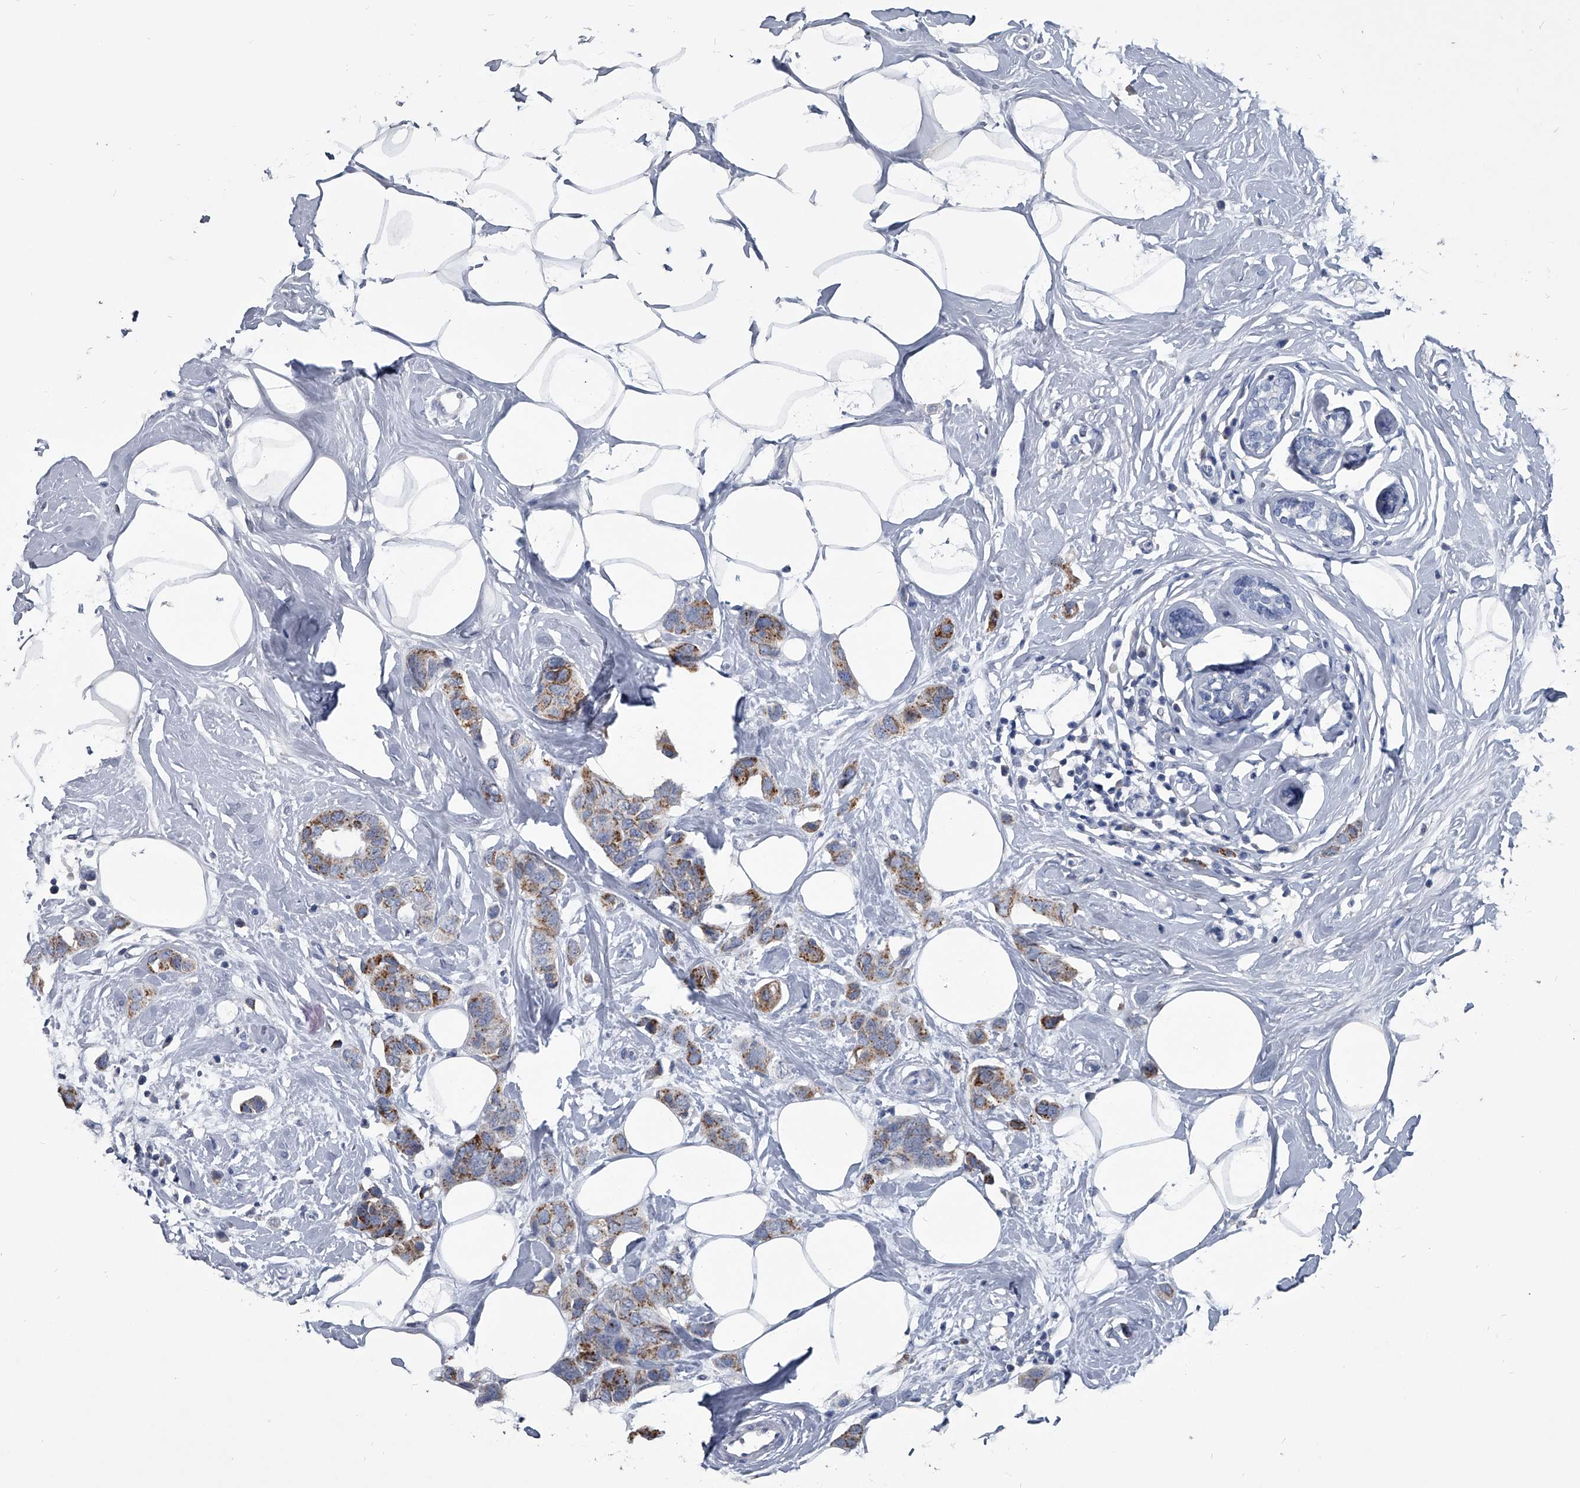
{"staining": {"intensity": "moderate", "quantity": ">75%", "location": "cytoplasmic/membranous"}, "tissue": "breast cancer", "cell_type": "Tumor cells", "image_type": "cancer", "snomed": [{"axis": "morphology", "description": "Normal tissue, NOS"}, {"axis": "morphology", "description": "Duct carcinoma"}, {"axis": "topography", "description": "Breast"}], "caption": "Immunohistochemistry histopathology image of human breast cancer stained for a protein (brown), which reveals medium levels of moderate cytoplasmic/membranous positivity in about >75% of tumor cells.", "gene": "BCAS1", "patient": {"sex": "female", "age": 50}}